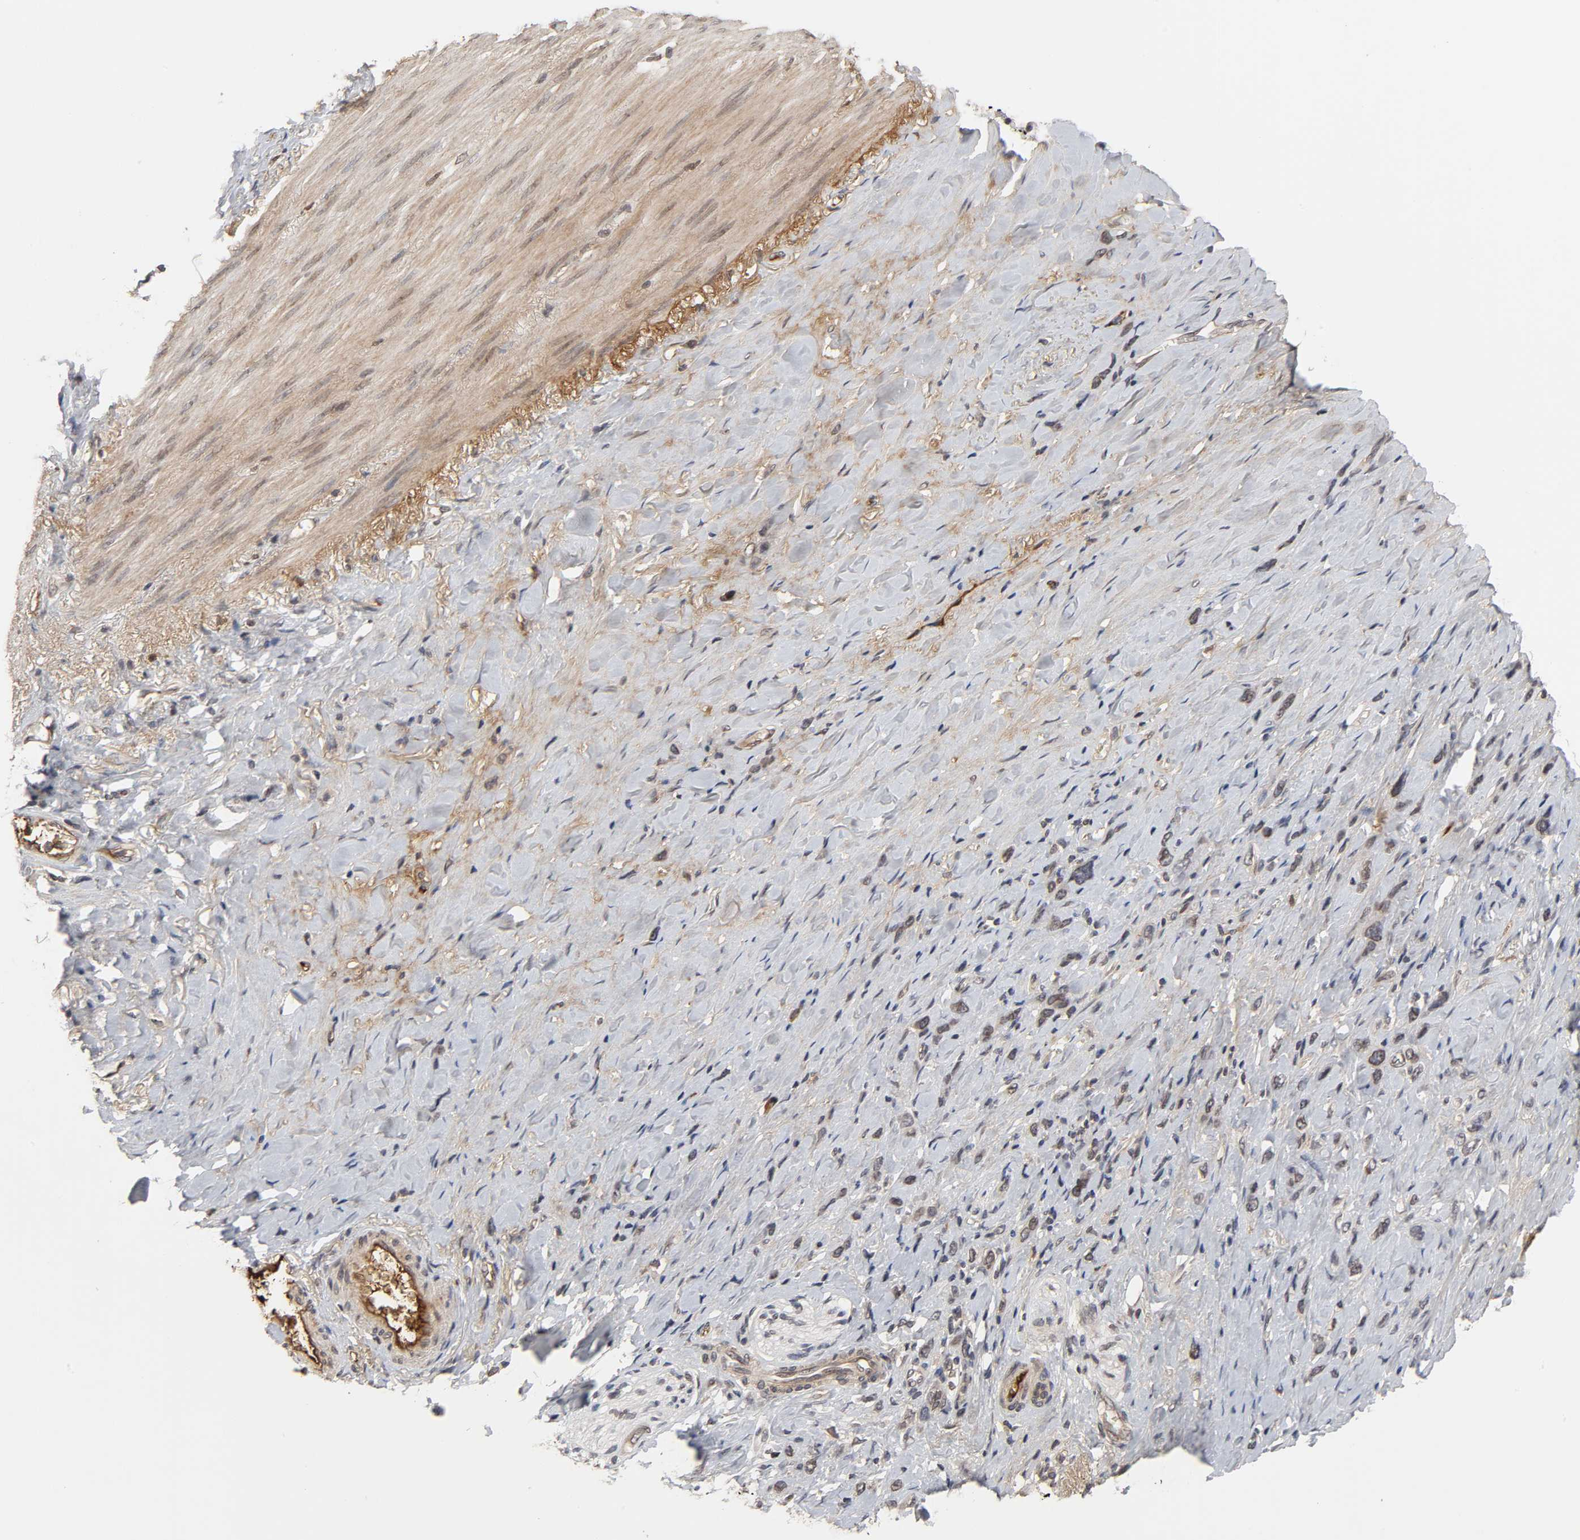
{"staining": {"intensity": "moderate", "quantity": ">75%", "location": "cytoplasmic/membranous,nuclear"}, "tissue": "stomach cancer", "cell_type": "Tumor cells", "image_type": "cancer", "snomed": [{"axis": "morphology", "description": "Normal tissue, NOS"}, {"axis": "morphology", "description": "Adenocarcinoma, NOS"}, {"axis": "morphology", "description": "Adenocarcinoma, High grade"}, {"axis": "topography", "description": "Stomach, upper"}, {"axis": "topography", "description": "Stomach"}], "caption": "Immunohistochemistry (DAB) staining of stomach cancer (adenocarcinoma (high-grade)) exhibits moderate cytoplasmic/membranous and nuclear protein expression in about >75% of tumor cells.", "gene": "CPN2", "patient": {"sex": "female", "age": 65}}